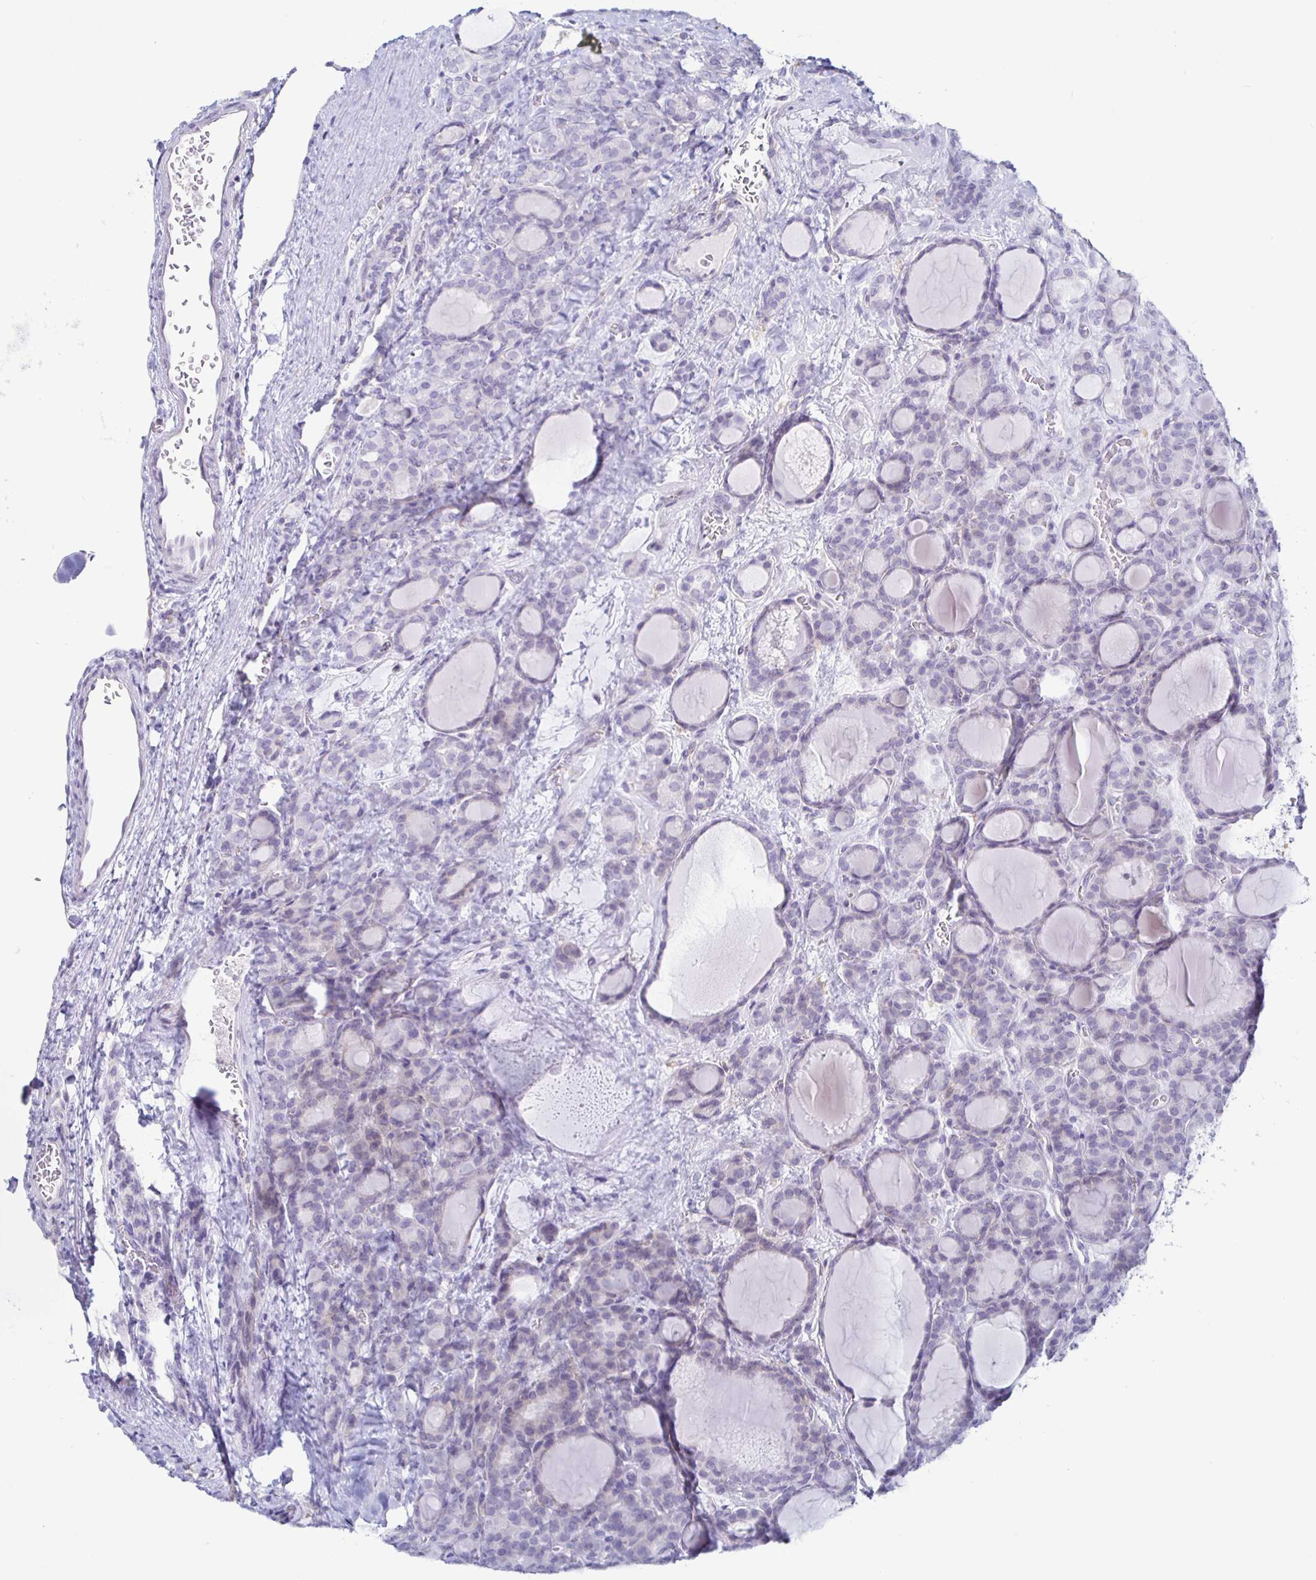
{"staining": {"intensity": "negative", "quantity": "none", "location": "none"}, "tissue": "thyroid cancer", "cell_type": "Tumor cells", "image_type": "cancer", "snomed": [{"axis": "morphology", "description": "Normal tissue, NOS"}, {"axis": "morphology", "description": "Follicular adenoma carcinoma, NOS"}, {"axis": "topography", "description": "Thyroid gland"}], "caption": "There is no significant positivity in tumor cells of follicular adenoma carcinoma (thyroid).", "gene": "SIRPA", "patient": {"sex": "female", "age": 31}}